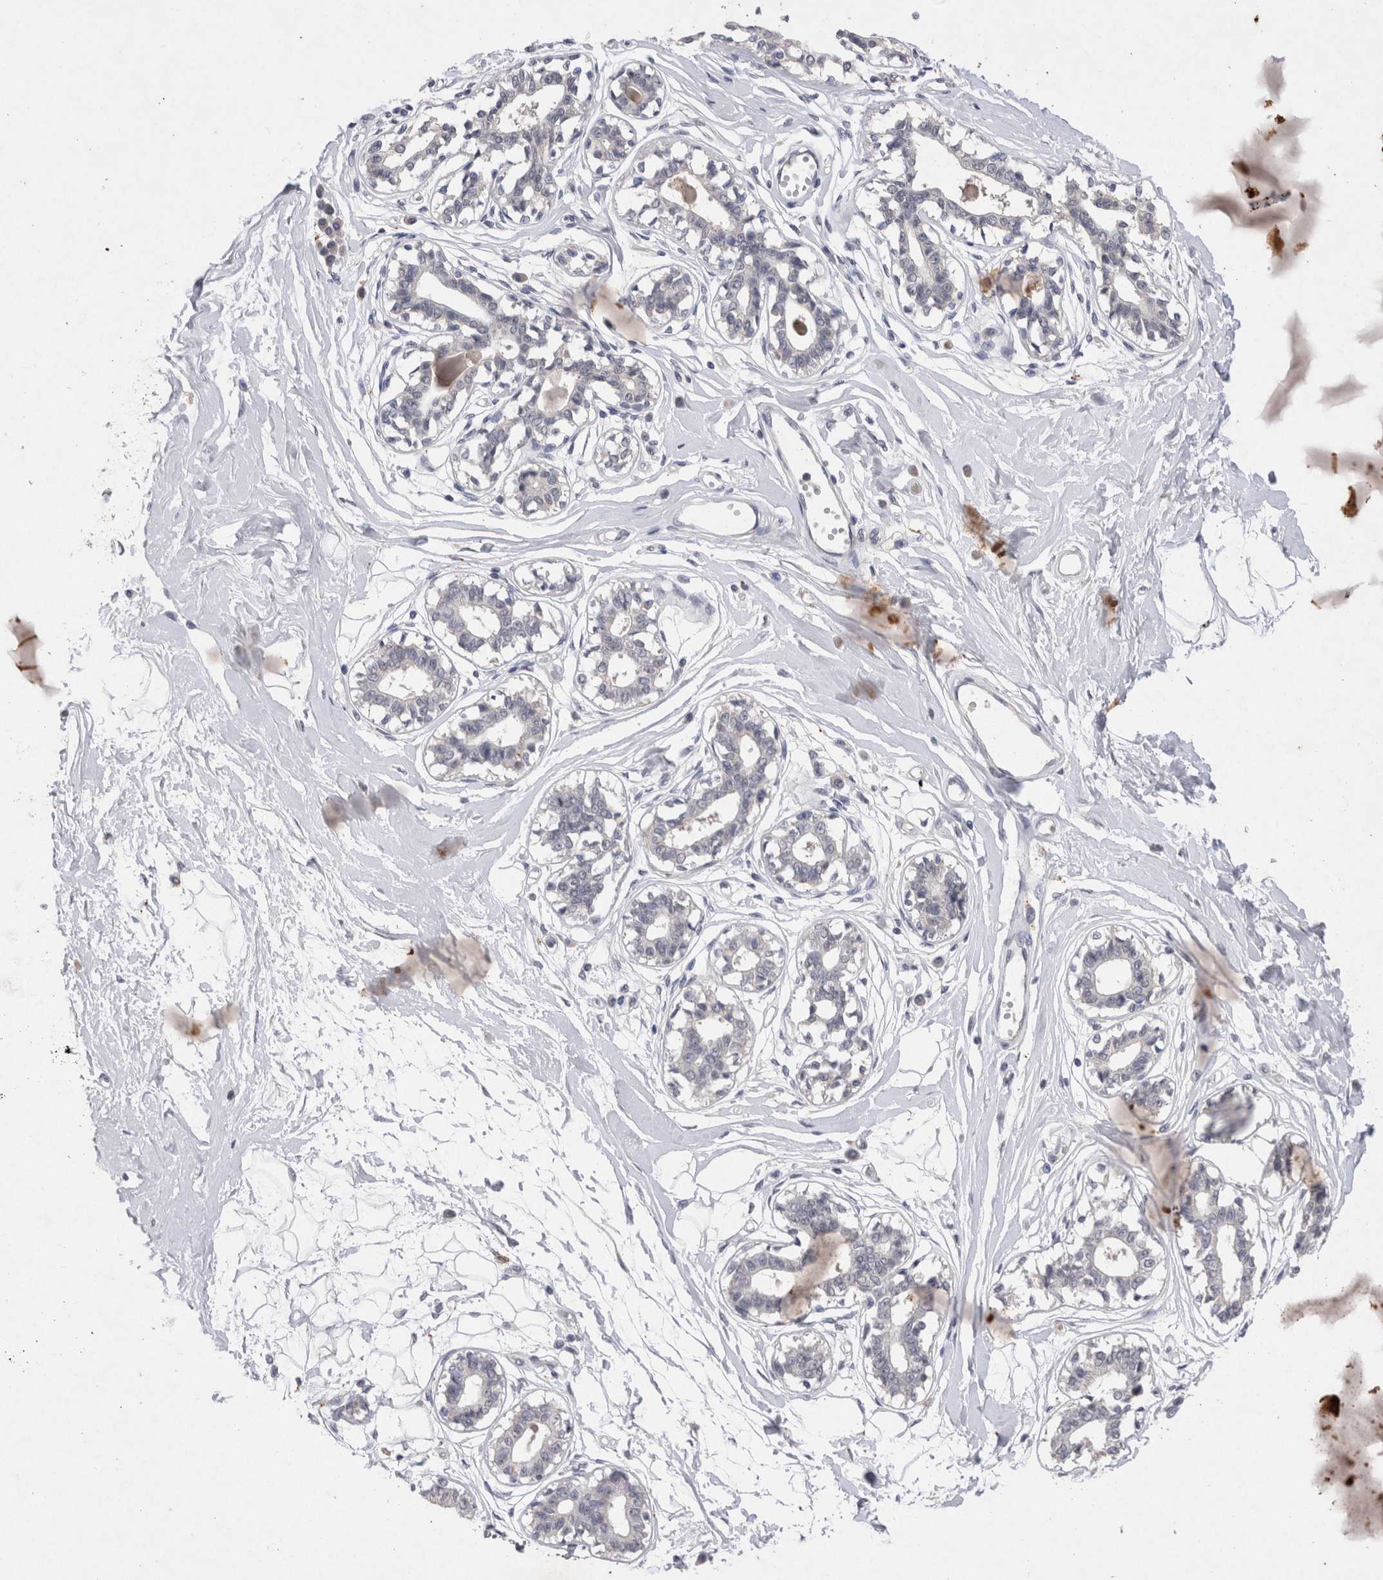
{"staining": {"intensity": "negative", "quantity": "none", "location": "none"}, "tissue": "breast", "cell_type": "Adipocytes", "image_type": "normal", "snomed": [{"axis": "morphology", "description": "Normal tissue, NOS"}, {"axis": "topography", "description": "Breast"}], "caption": "A photomicrograph of breast stained for a protein exhibits no brown staining in adipocytes. (Immunohistochemistry, brightfield microscopy, high magnification).", "gene": "RASSF3", "patient": {"sex": "female", "age": 45}}